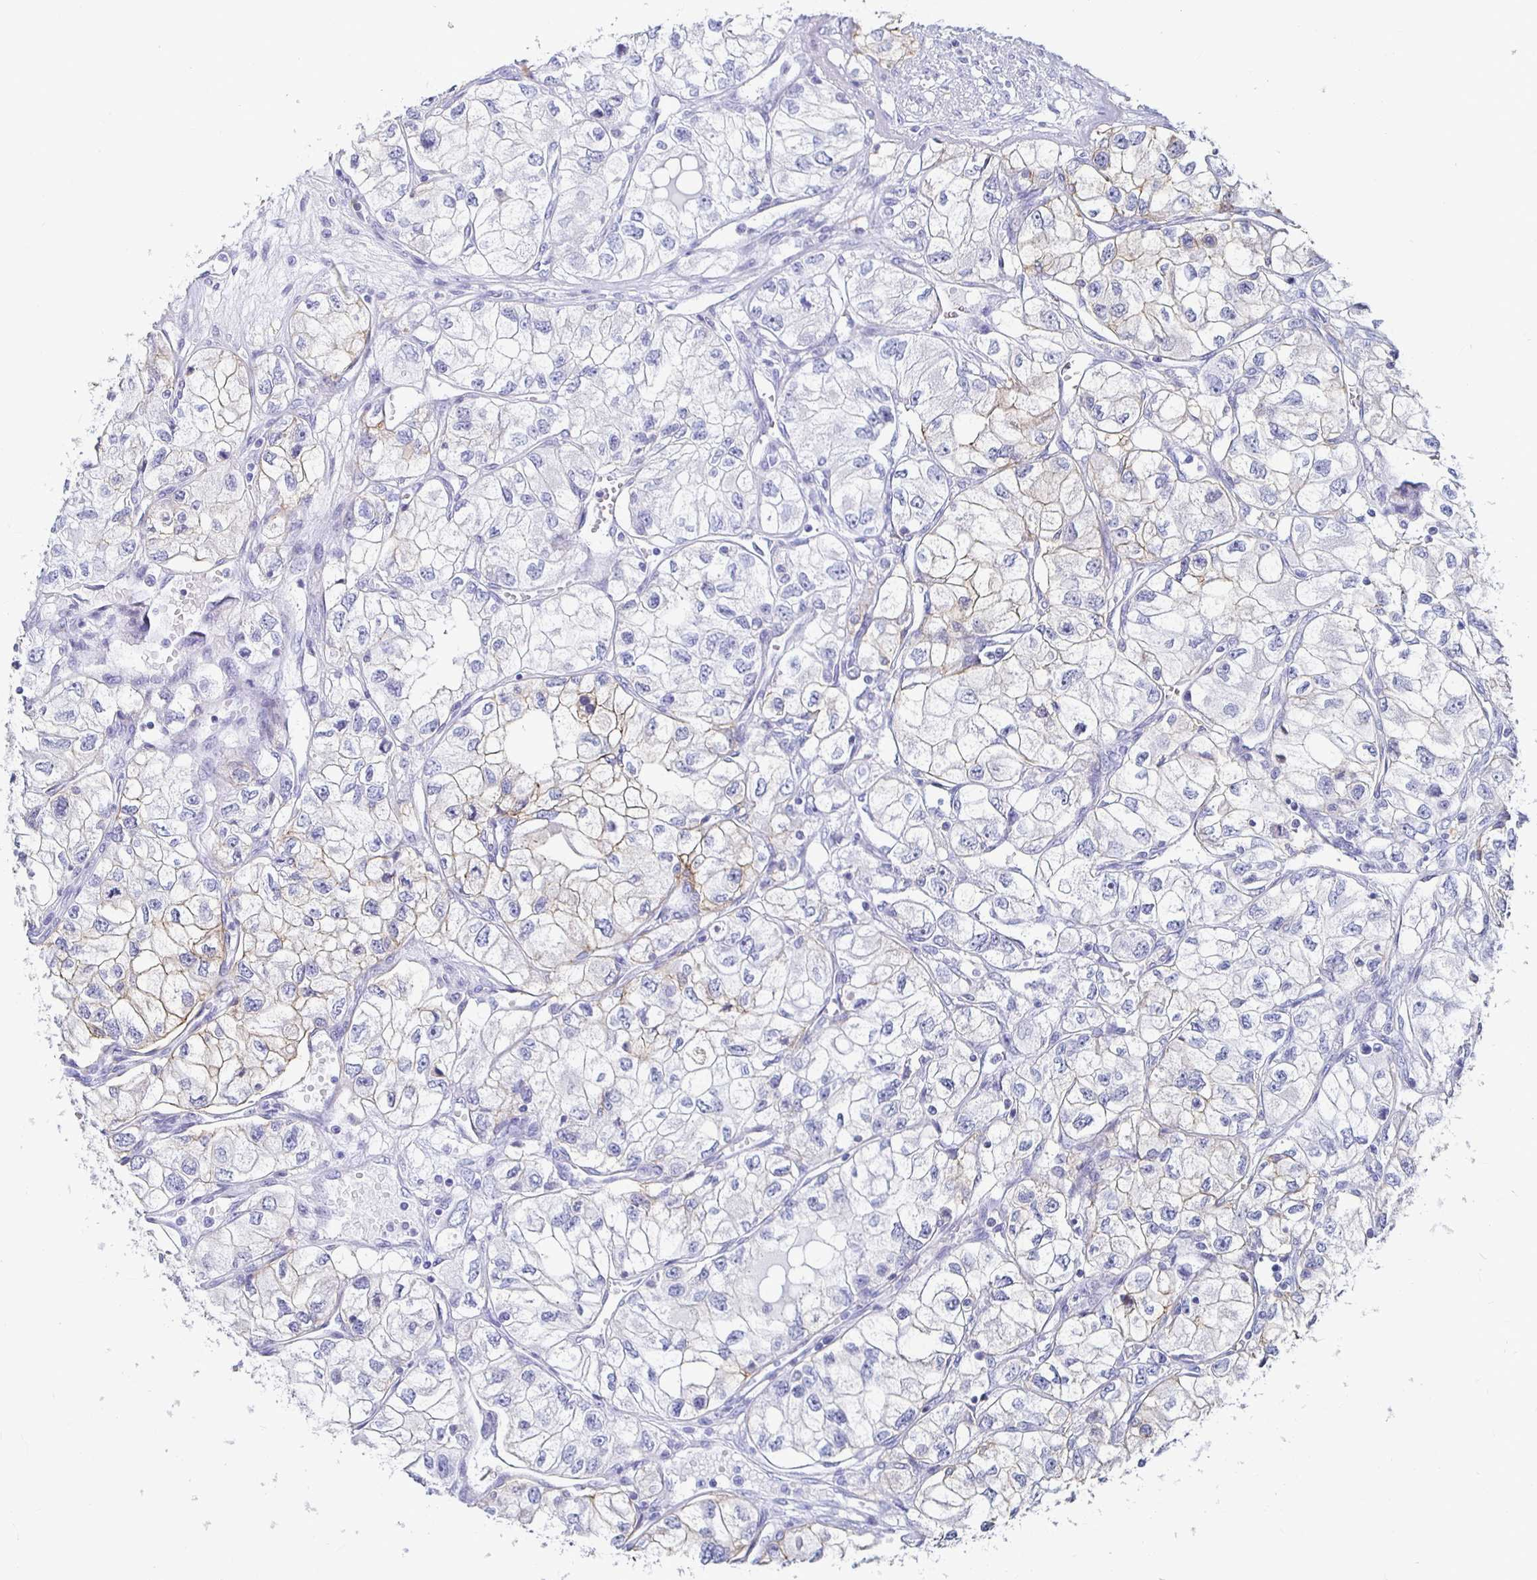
{"staining": {"intensity": "moderate", "quantity": "<25%", "location": "cytoplasmic/membranous"}, "tissue": "renal cancer", "cell_type": "Tumor cells", "image_type": "cancer", "snomed": [{"axis": "morphology", "description": "Adenocarcinoma, NOS"}, {"axis": "topography", "description": "Kidney"}], "caption": "Immunohistochemistry (IHC) image of renal cancer (adenocarcinoma) stained for a protein (brown), which shows low levels of moderate cytoplasmic/membranous staining in about <25% of tumor cells.", "gene": "CA9", "patient": {"sex": "female", "age": 59}}